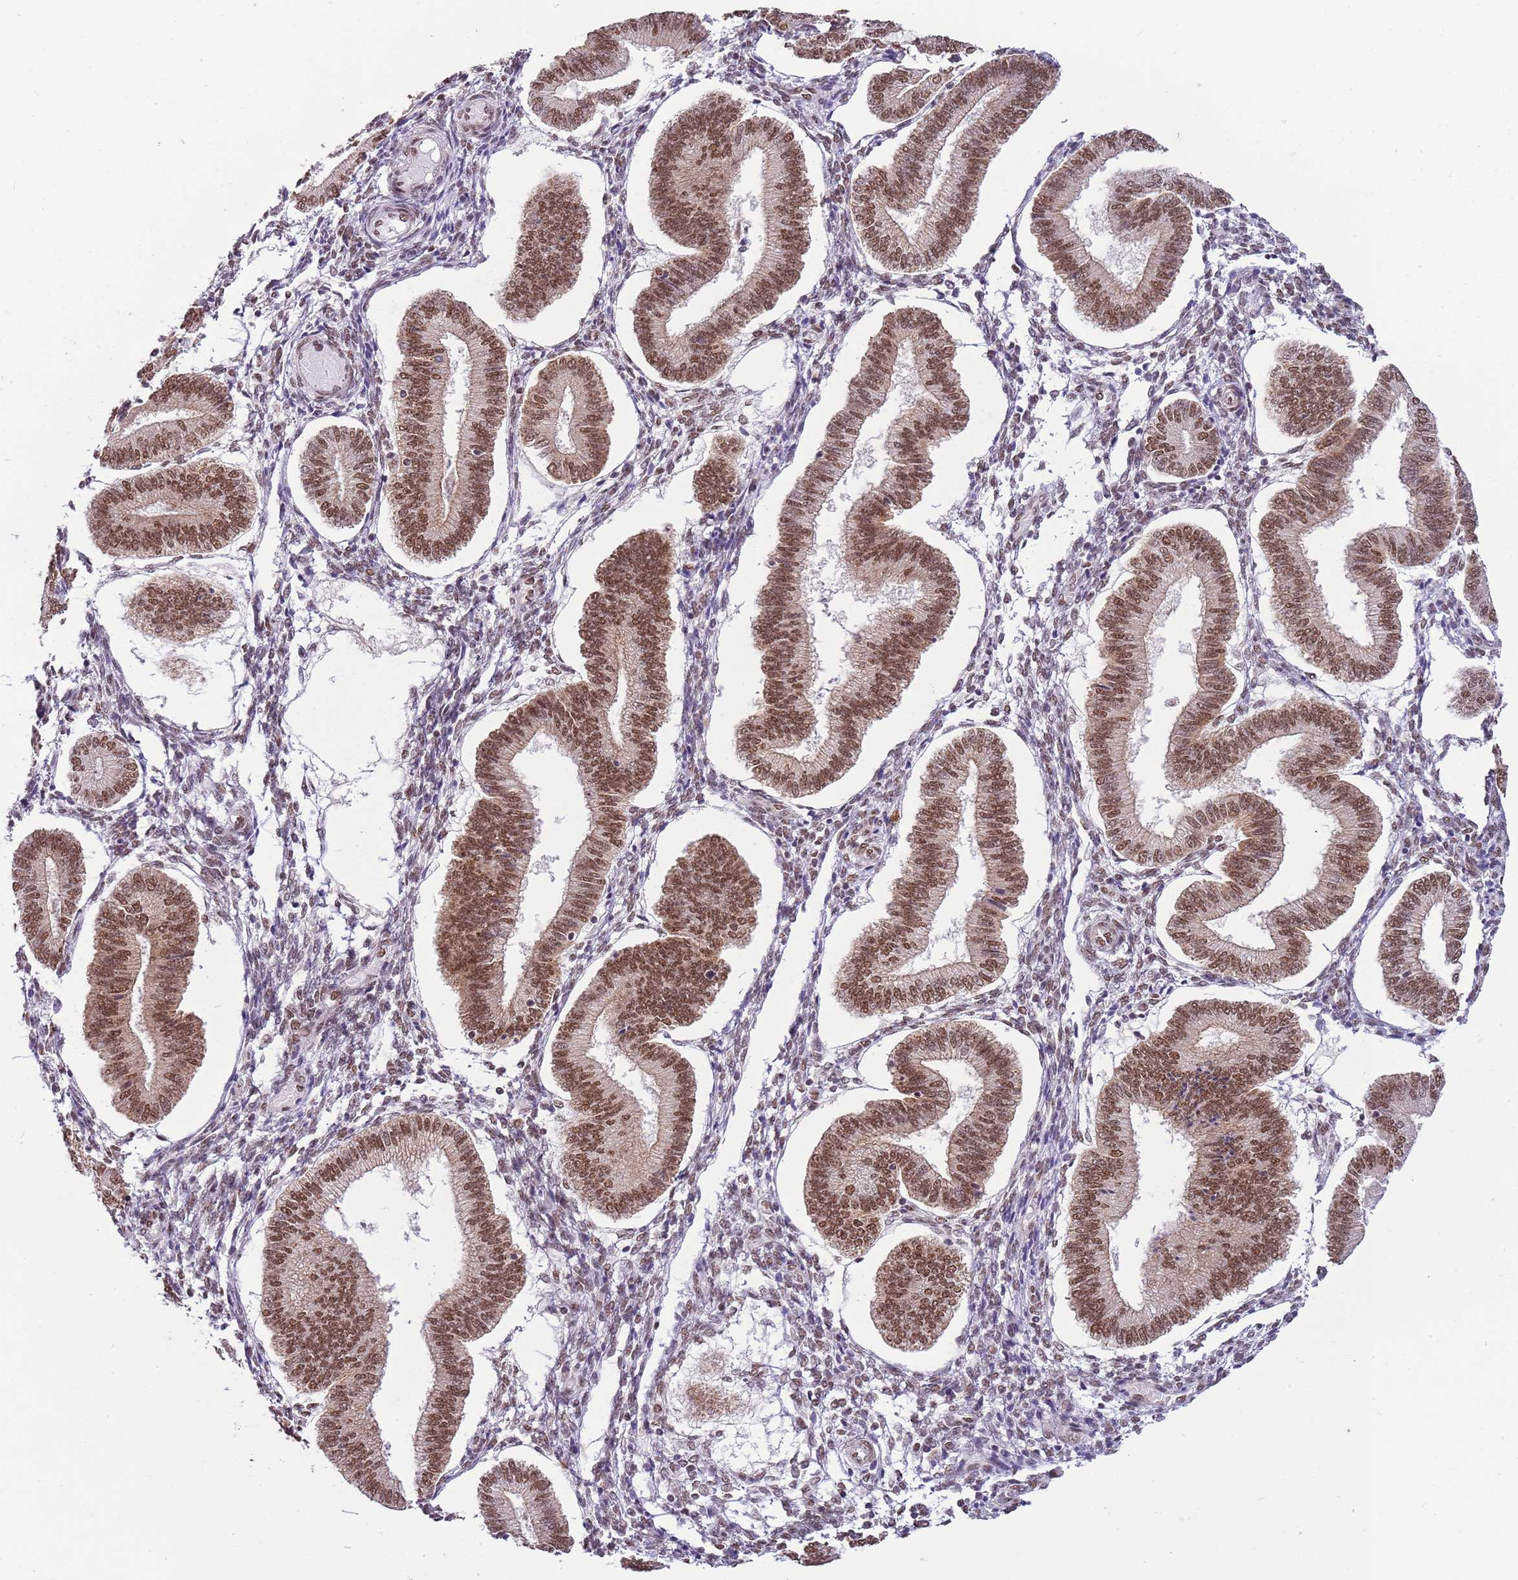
{"staining": {"intensity": "weak", "quantity": "<25%", "location": "nuclear"}, "tissue": "endometrium", "cell_type": "Cells in endometrial stroma", "image_type": "normal", "snomed": [{"axis": "morphology", "description": "Normal tissue, NOS"}, {"axis": "topography", "description": "Endometrium"}], "caption": "Unremarkable endometrium was stained to show a protein in brown. There is no significant positivity in cells in endometrial stroma. The staining was performed using DAB to visualize the protein expression in brown, while the nuclei were stained in blue with hematoxylin (Magnification: 20x).", "gene": "FAM120AOS", "patient": {"sex": "female", "age": 39}}